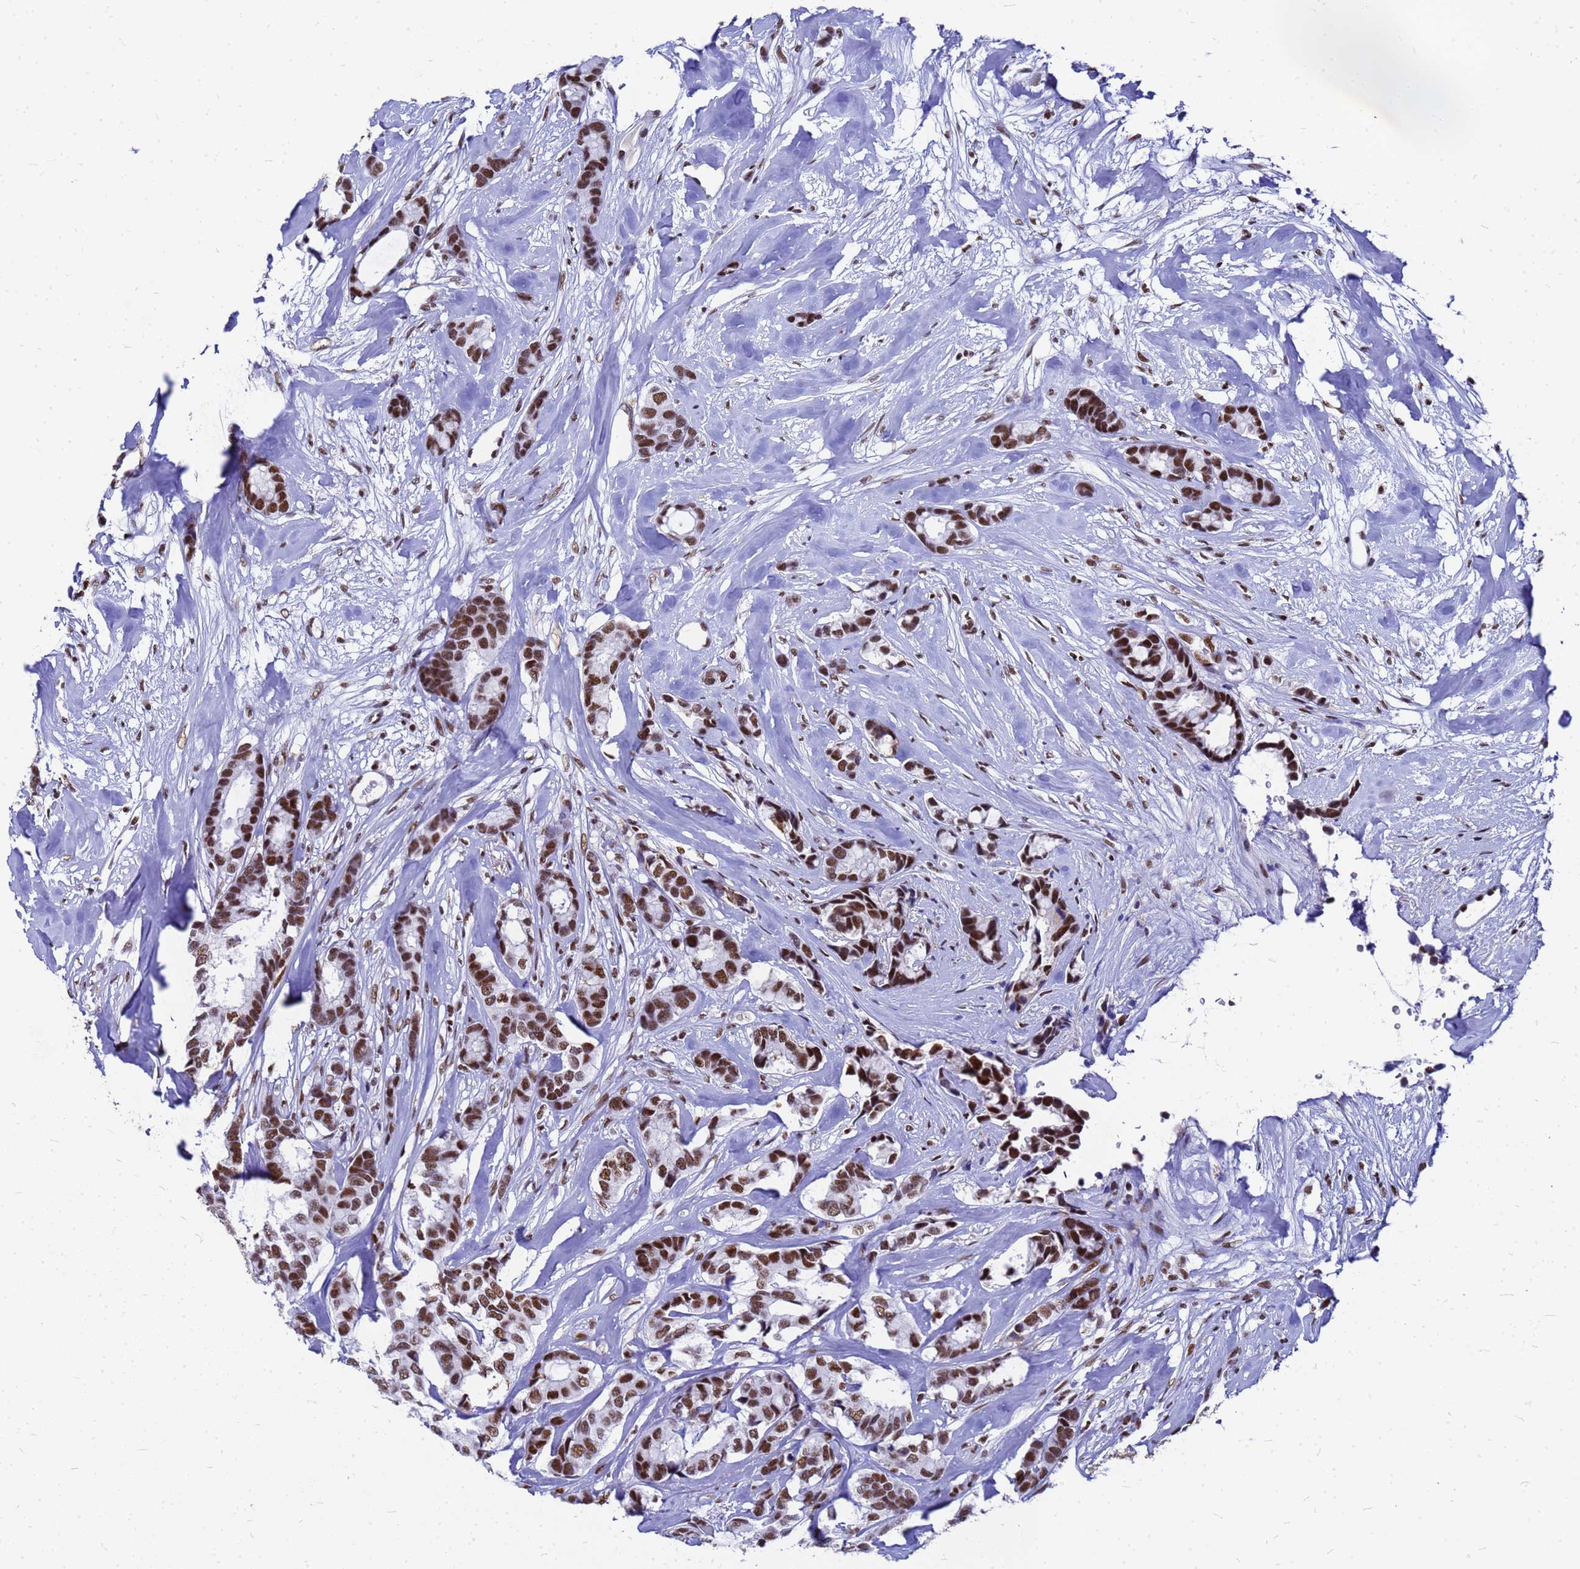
{"staining": {"intensity": "strong", "quantity": ">75%", "location": "nuclear"}, "tissue": "breast cancer", "cell_type": "Tumor cells", "image_type": "cancer", "snomed": [{"axis": "morphology", "description": "Duct carcinoma"}, {"axis": "topography", "description": "Breast"}], "caption": "Breast invasive ductal carcinoma stained with a brown dye shows strong nuclear positive staining in approximately >75% of tumor cells.", "gene": "SART3", "patient": {"sex": "female", "age": 87}}